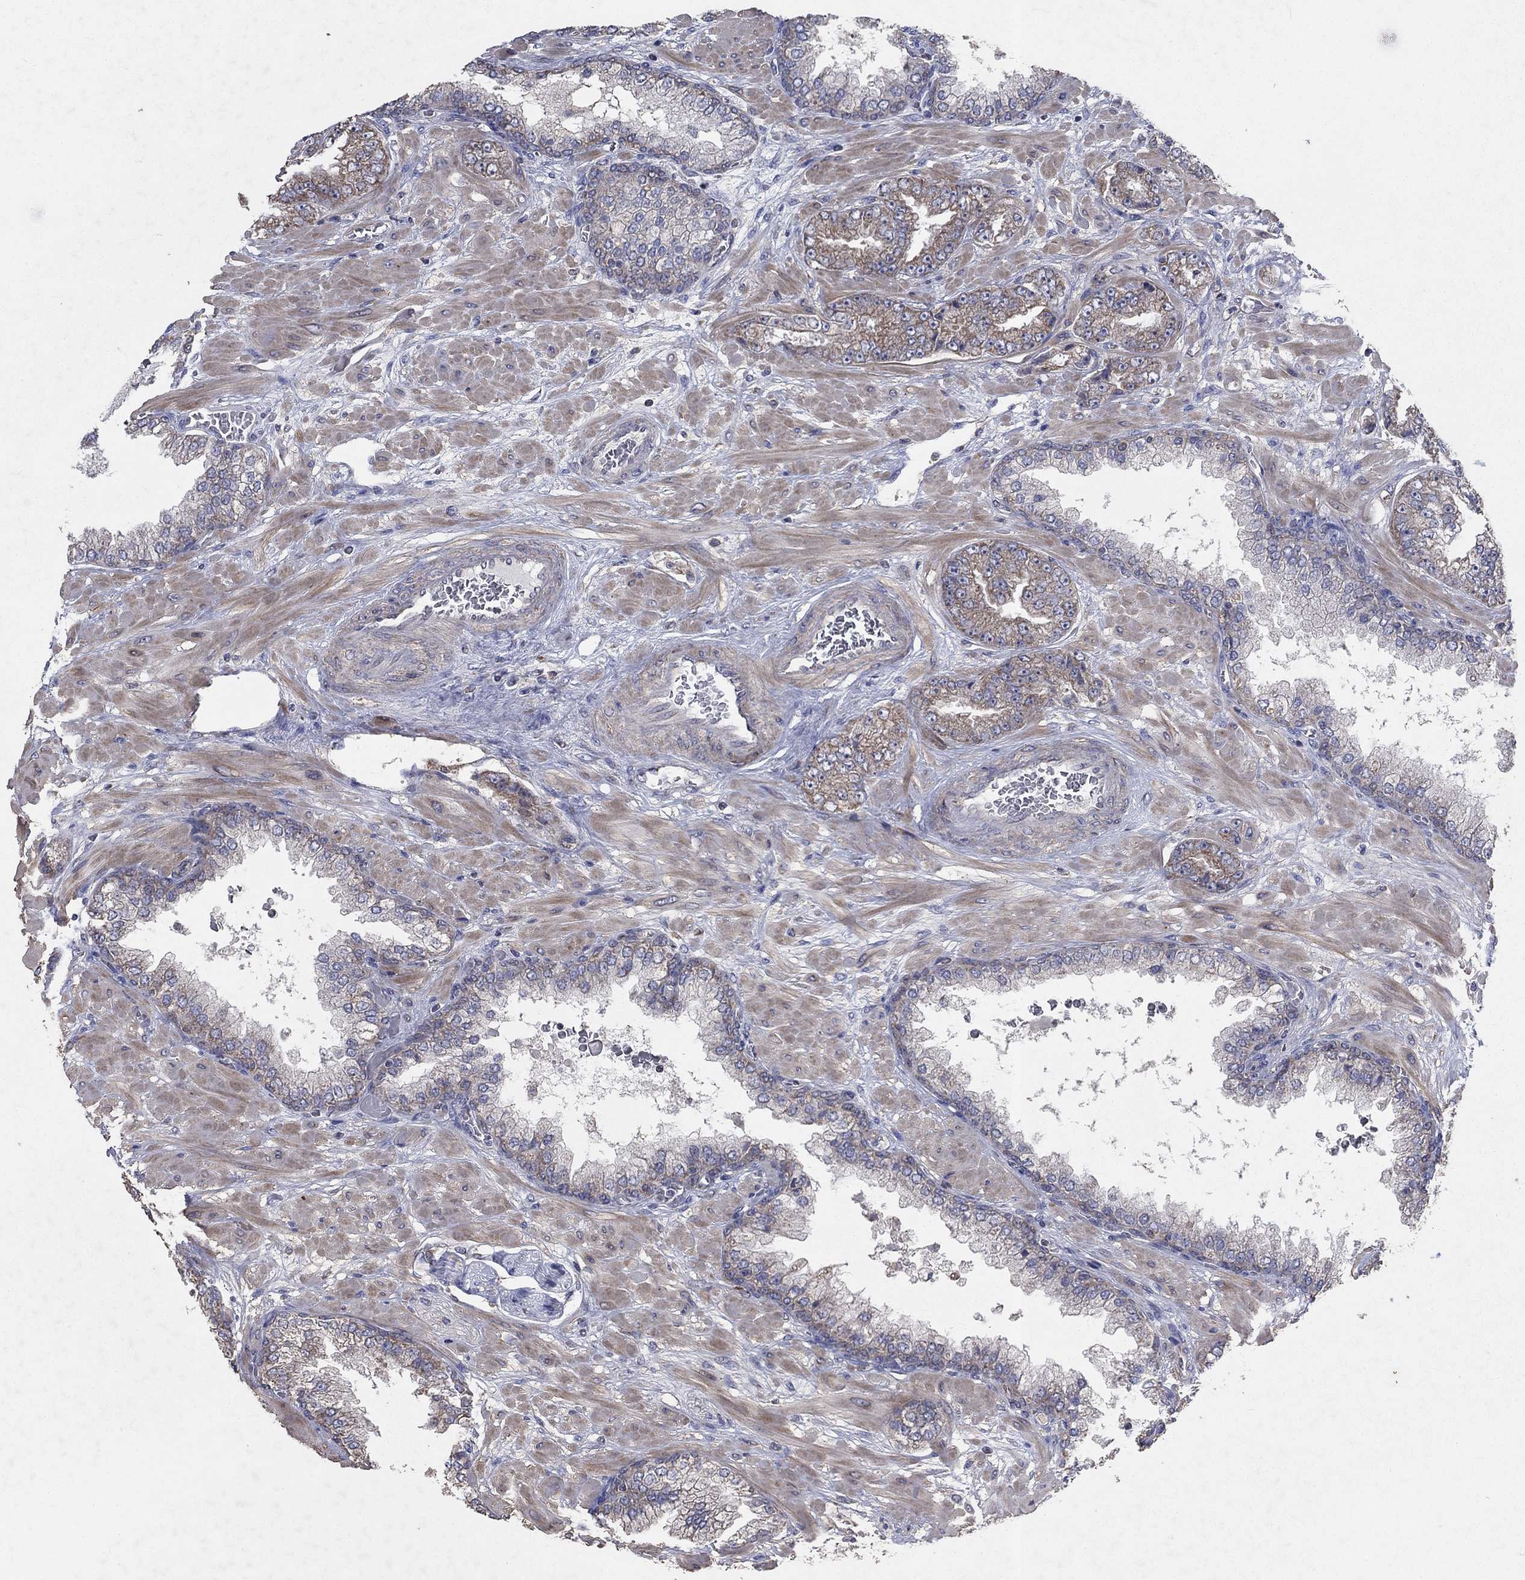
{"staining": {"intensity": "moderate", "quantity": ">75%", "location": "cytoplasmic/membranous"}, "tissue": "prostate cancer", "cell_type": "Tumor cells", "image_type": "cancer", "snomed": [{"axis": "morphology", "description": "Adenocarcinoma, Low grade"}, {"axis": "topography", "description": "Prostate"}], "caption": "IHC of adenocarcinoma (low-grade) (prostate) exhibits medium levels of moderate cytoplasmic/membranous expression in approximately >75% of tumor cells.", "gene": "NCEH1", "patient": {"sex": "male", "age": 57}}